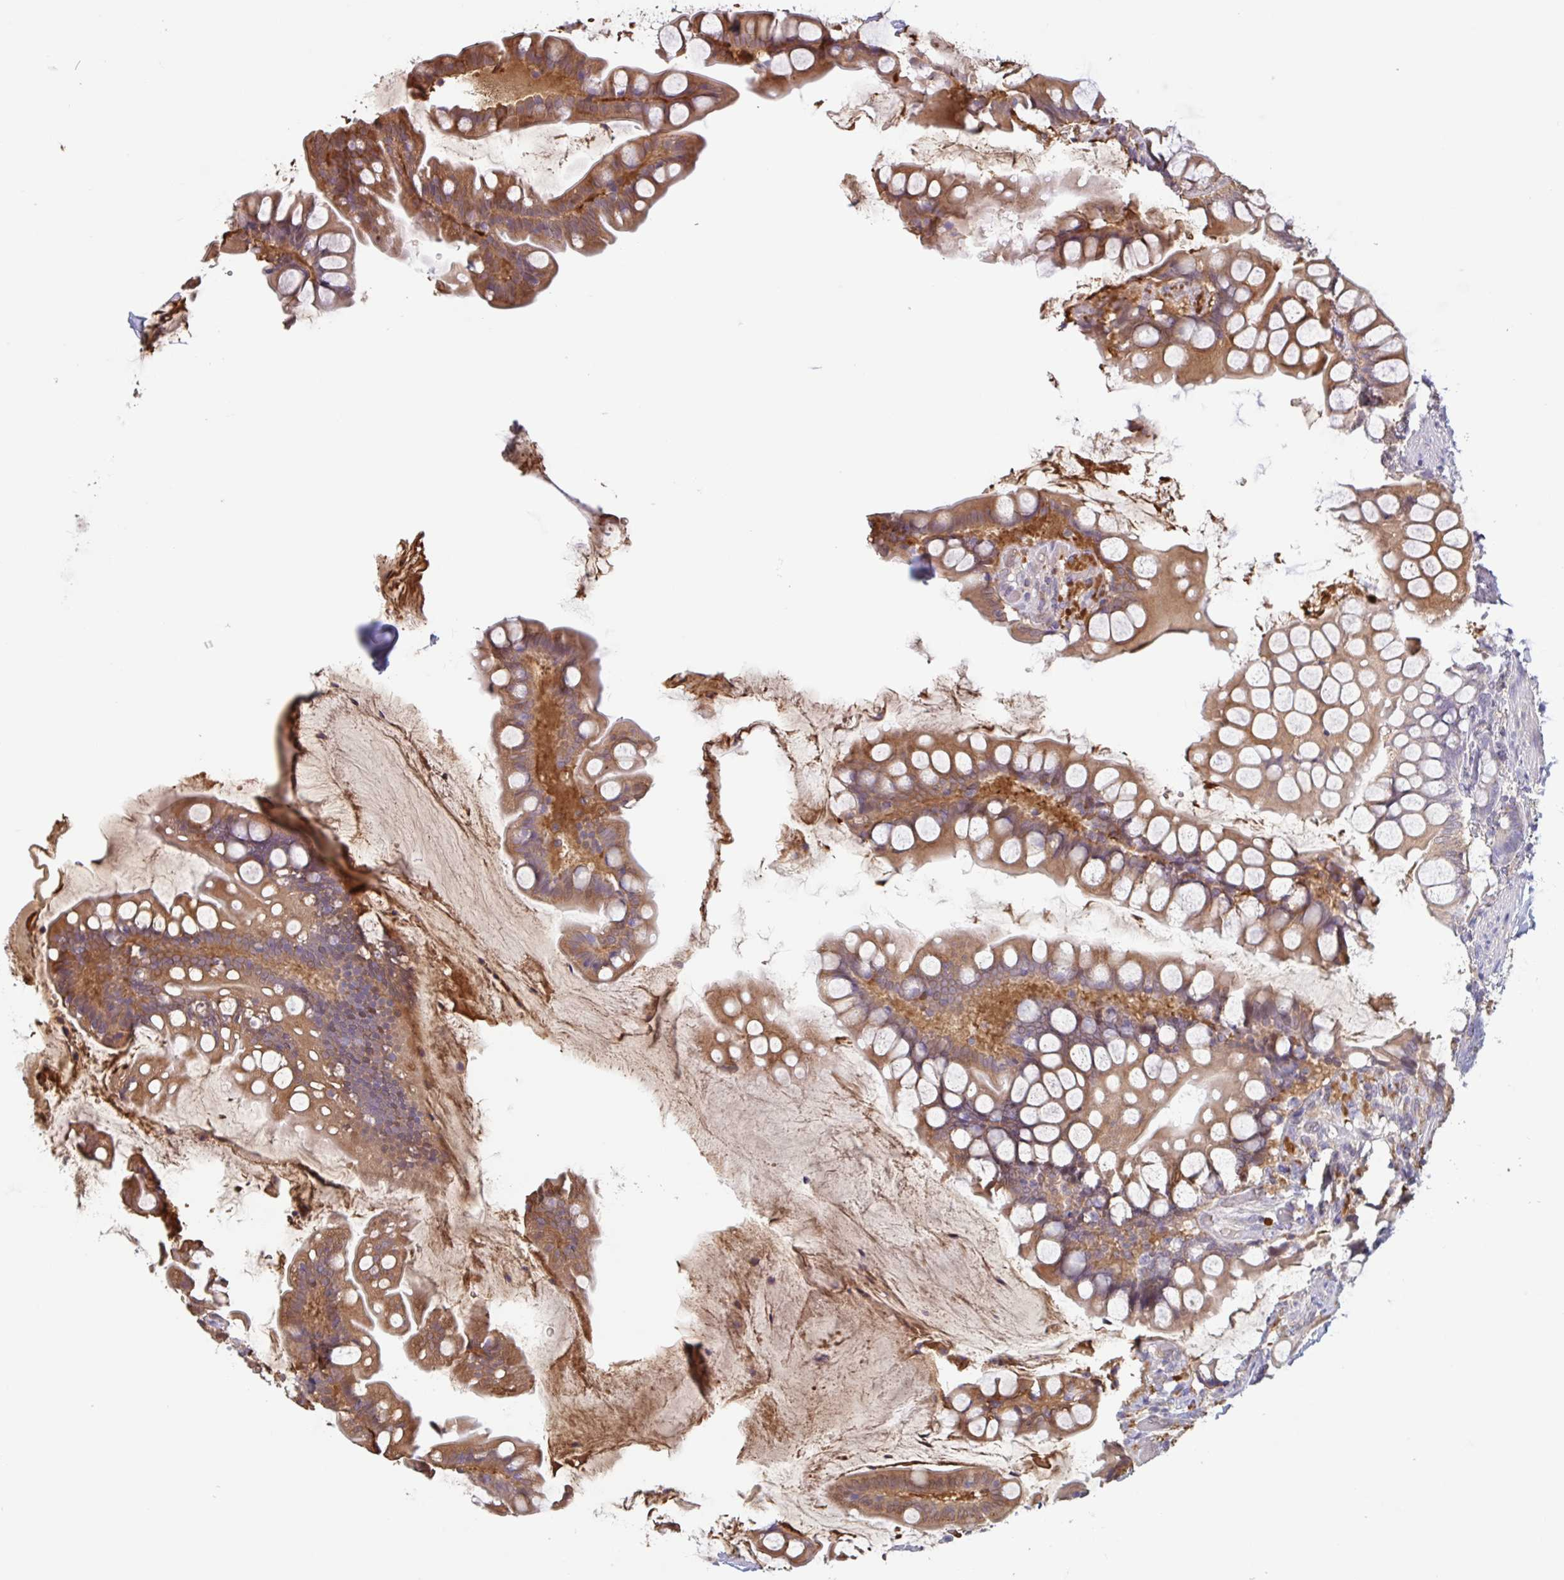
{"staining": {"intensity": "moderate", "quantity": ">75%", "location": "cytoplasmic/membranous"}, "tissue": "small intestine", "cell_type": "Glandular cells", "image_type": "normal", "snomed": [{"axis": "morphology", "description": "Normal tissue, NOS"}, {"axis": "topography", "description": "Small intestine"}], "caption": "A brown stain highlights moderate cytoplasmic/membranous expression of a protein in glandular cells of normal human small intestine. (DAB IHC, brown staining for protein, blue staining for nuclei).", "gene": "OTOP2", "patient": {"sex": "male", "age": 70}}